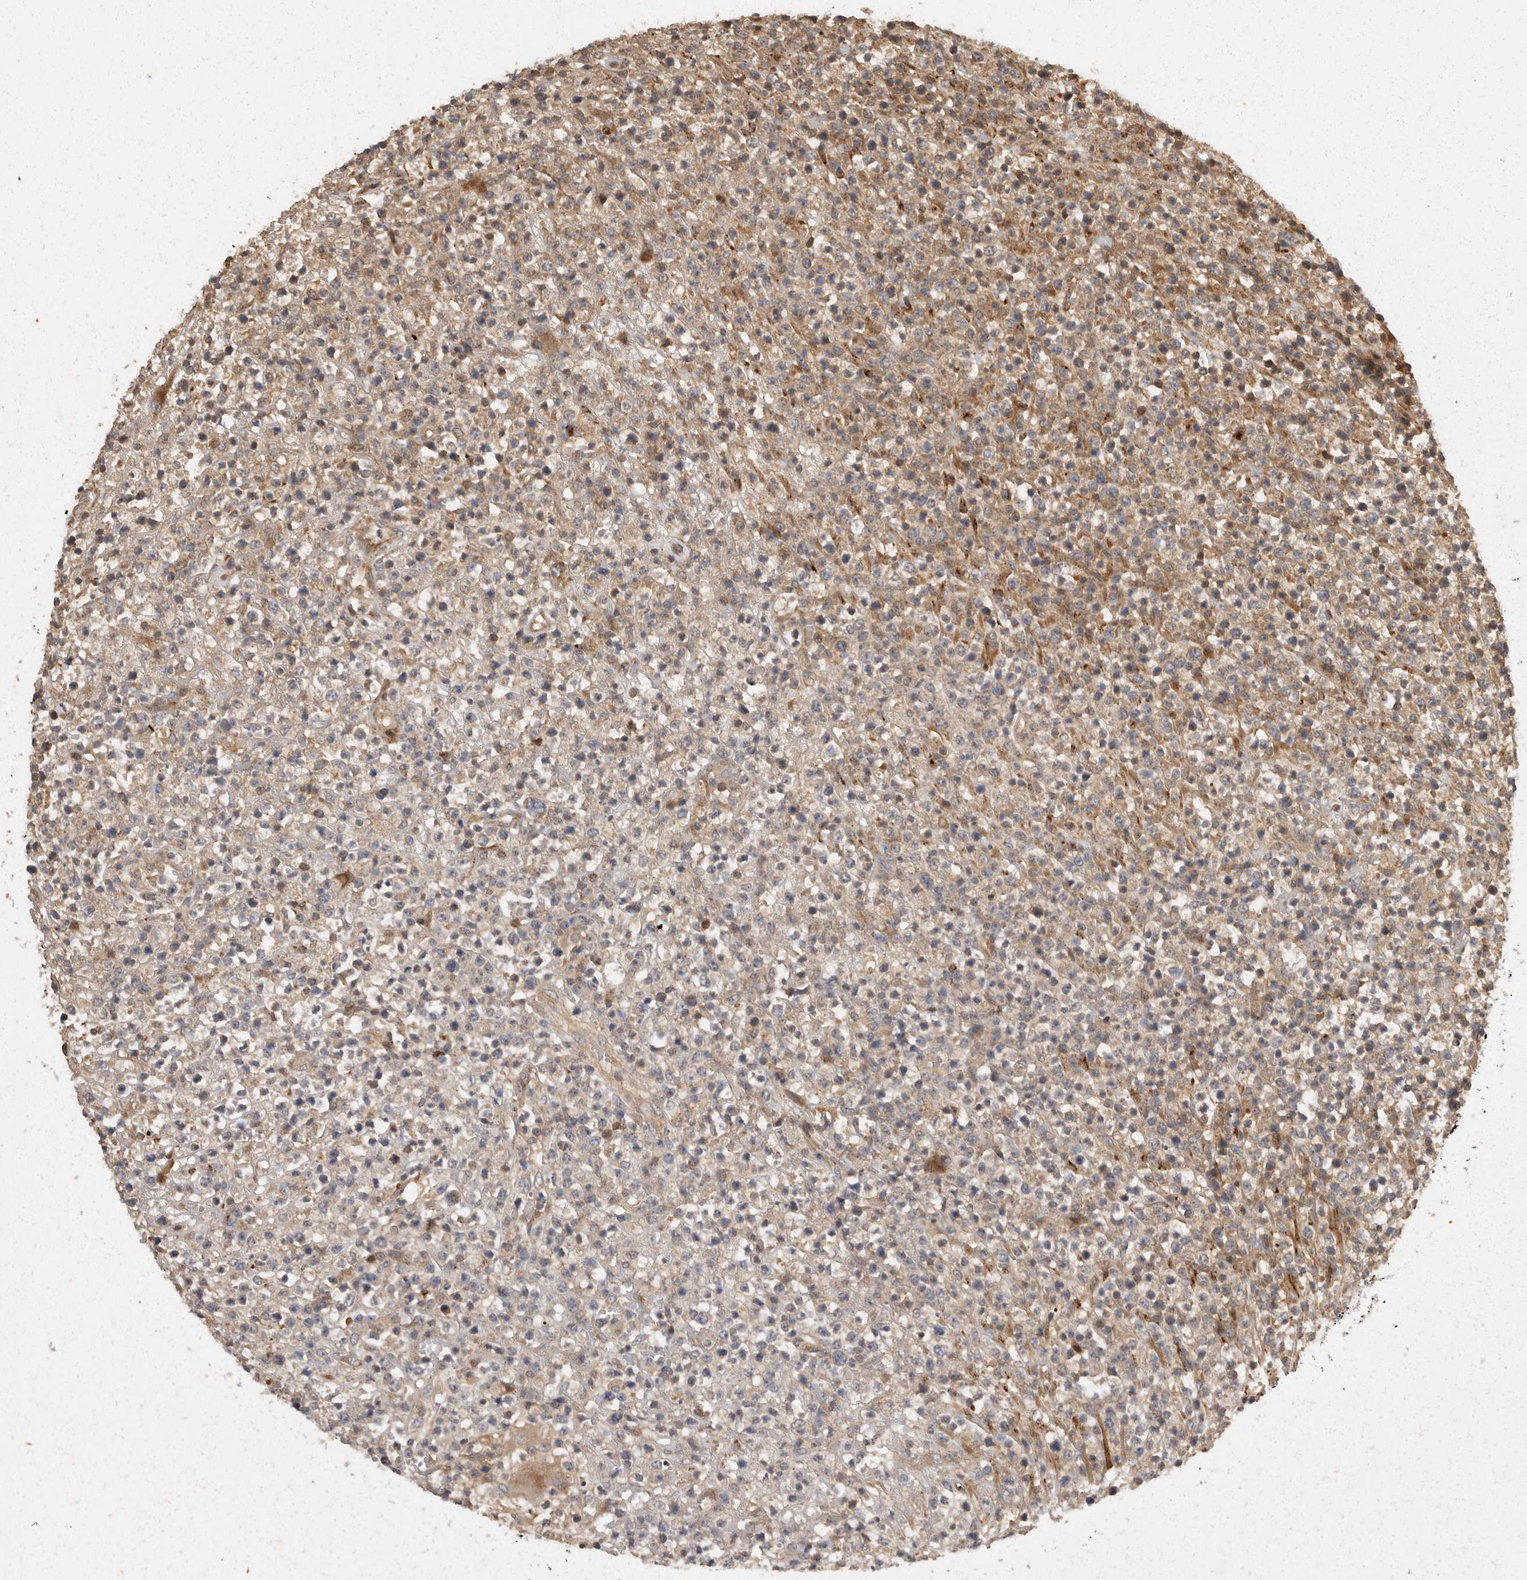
{"staining": {"intensity": "negative", "quantity": "none", "location": "none"}, "tissue": "lymphoma", "cell_type": "Tumor cells", "image_type": "cancer", "snomed": [{"axis": "morphology", "description": "Malignant lymphoma, non-Hodgkin's type, High grade"}, {"axis": "topography", "description": "Colon"}], "caption": "Immunohistochemistry (IHC) photomicrograph of human high-grade malignant lymphoma, non-Hodgkin's type stained for a protein (brown), which reveals no expression in tumor cells.", "gene": "SWT1", "patient": {"sex": "female", "age": 53}}